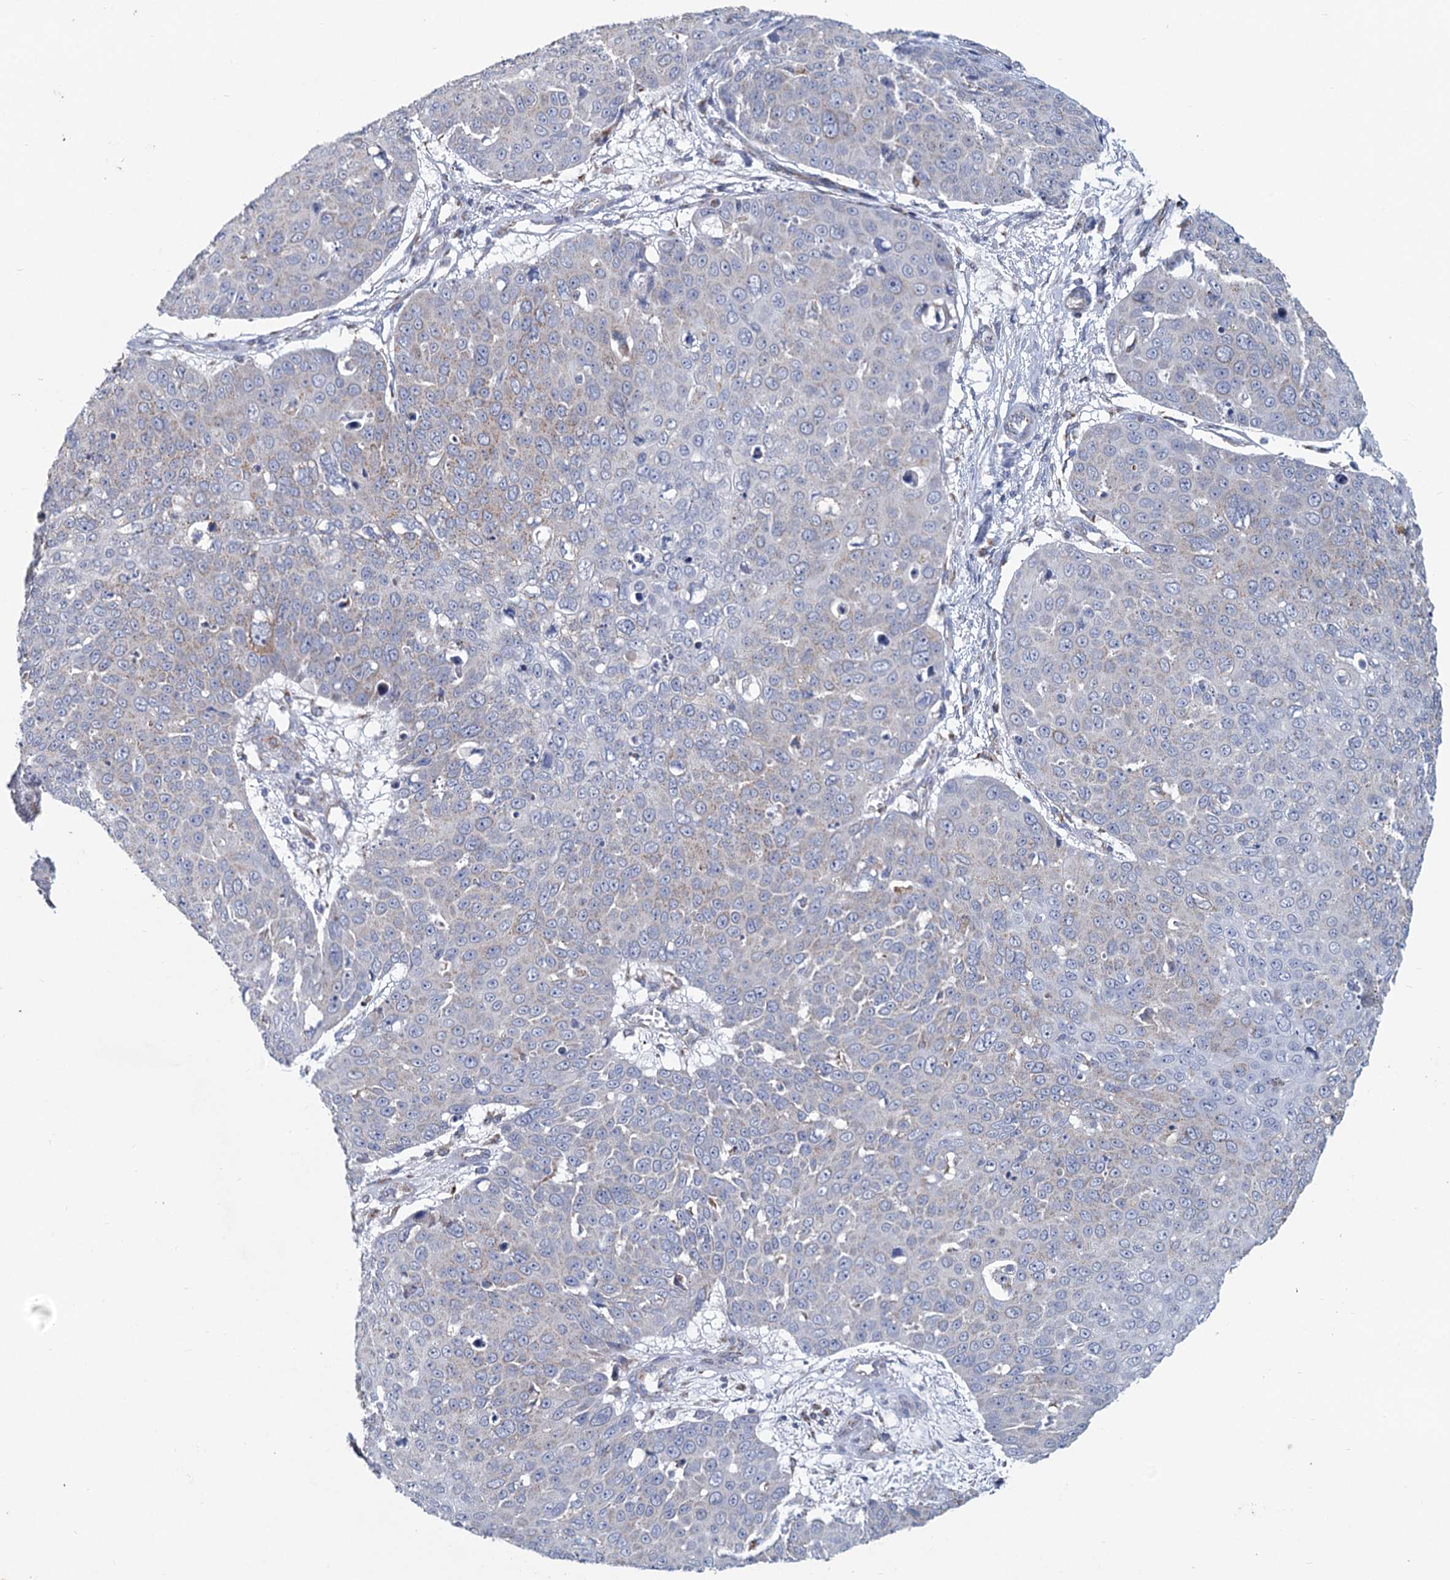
{"staining": {"intensity": "negative", "quantity": "none", "location": "none"}, "tissue": "skin cancer", "cell_type": "Tumor cells", "image_type": "cancer", "snomed": [{"axis": "morphology", "description": "Squamous cell carcinoma, NOS"}, {"axis": "topography", "description": "Skin"}], "caption": "There is no significant expression in tumor cells of skin cancer (squamous cell carcinoma).", "gene": "NDUFC2", "patient": {"sex": "male", "age": 71}}